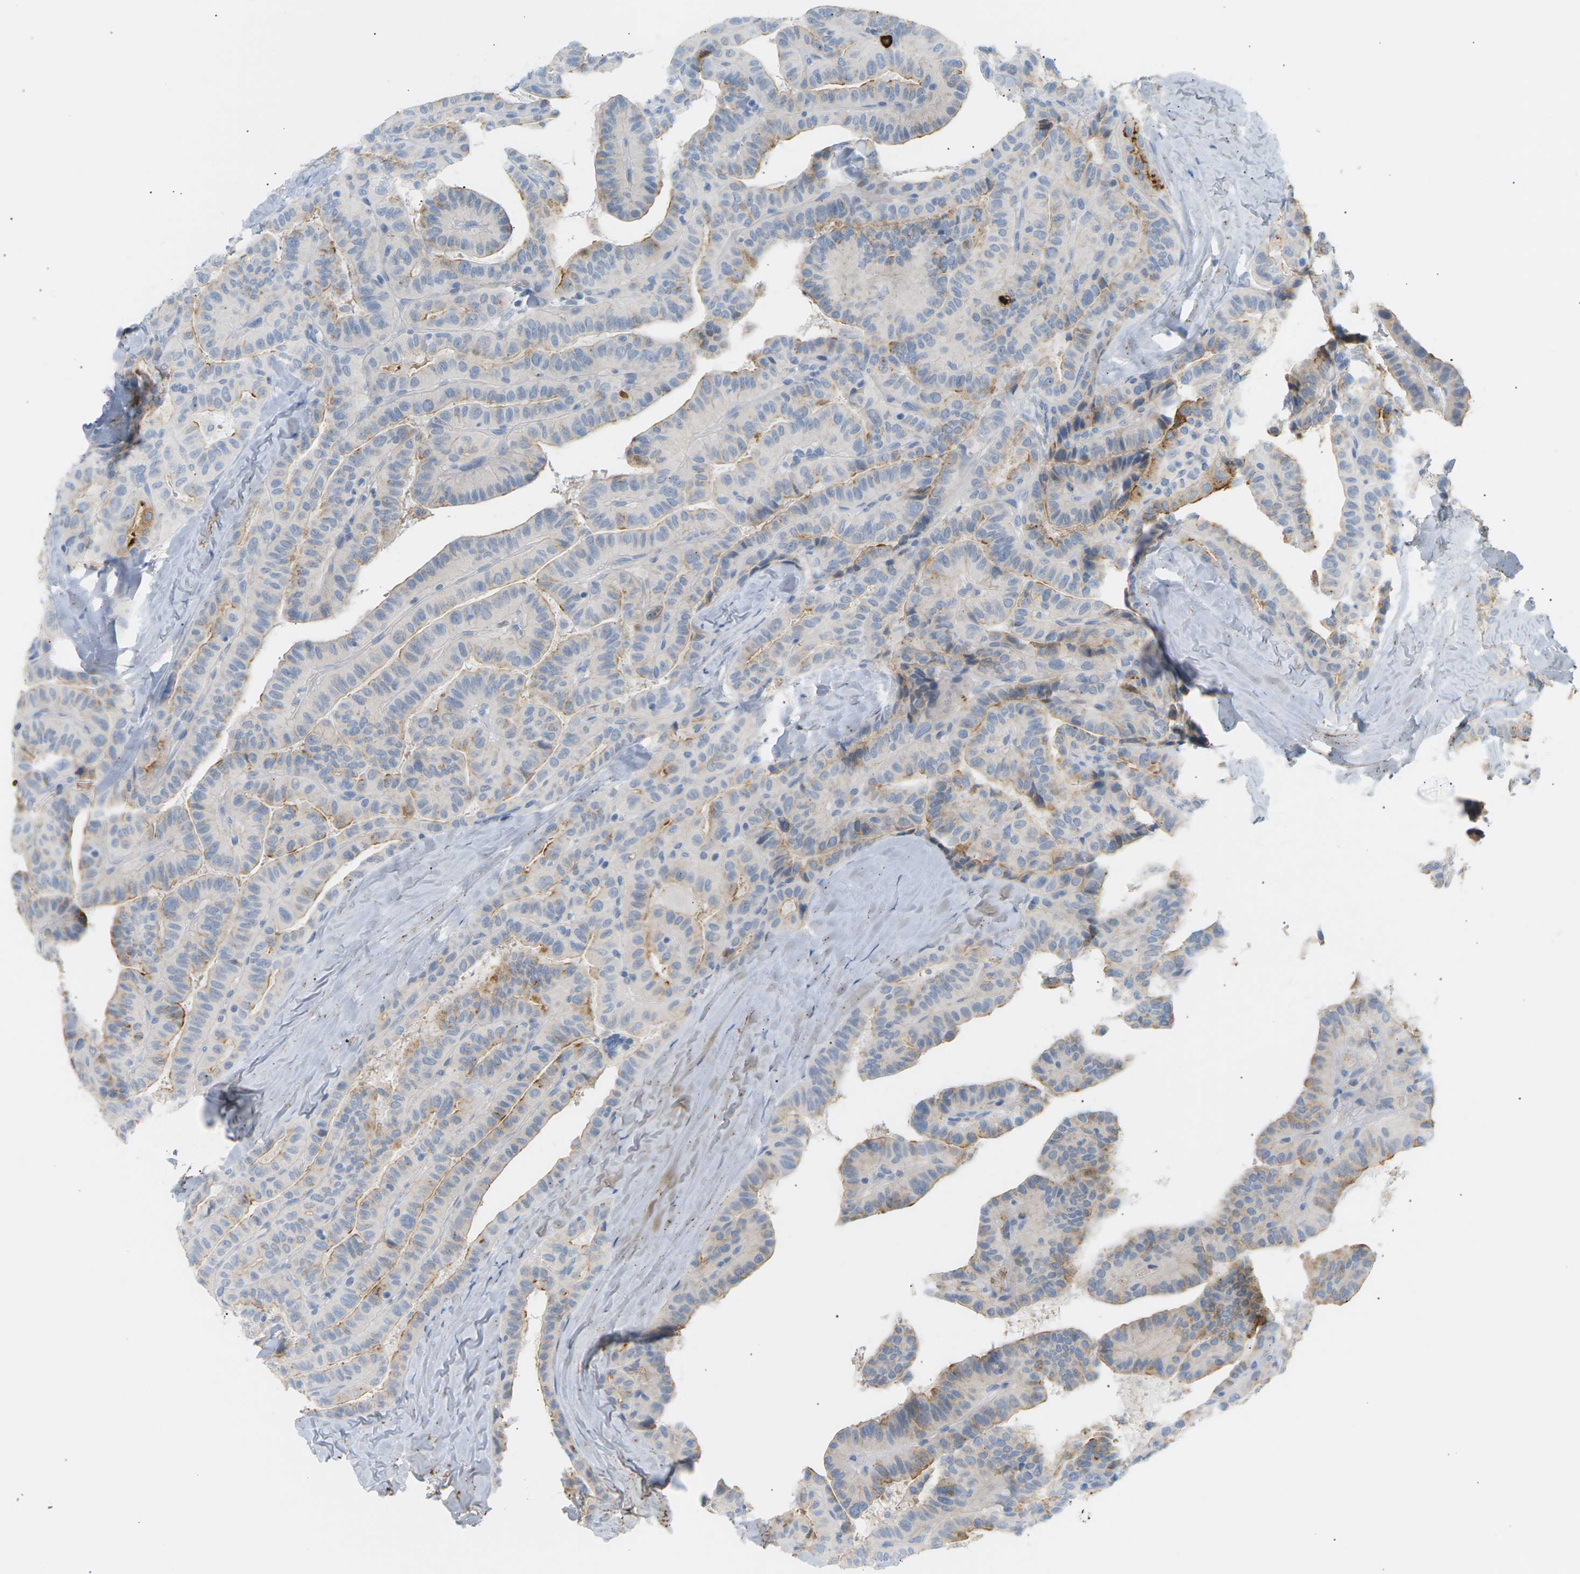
{"staining": {"intensity": "weak", "quantity": "25%-75%", "location": "cytoplasmic/membranous"}, "tissue": "thyroid cancer", "cell_type": "Tumor cells", "image_type": "cancer", "snomed": [{"axis": "morphology", "description": "Papillary adenocarcinoma, NOS"}, {"axis": "topography", "description": "Thyroid gland"}], "caption": "A histopathology image of human papillary adenocarcinoma (thyroid) stained for a protein exhibits weak cytoplasmic/membranous brown staining in tumor cells. The protein is stained brown, and the nuclei are stained in blue (DAB (3,3'-diaminobenzidine) IHC with brightfield microscopy, high magnification).", "gene": "CLU", "patient": {"sex": "male", "age": 77}}